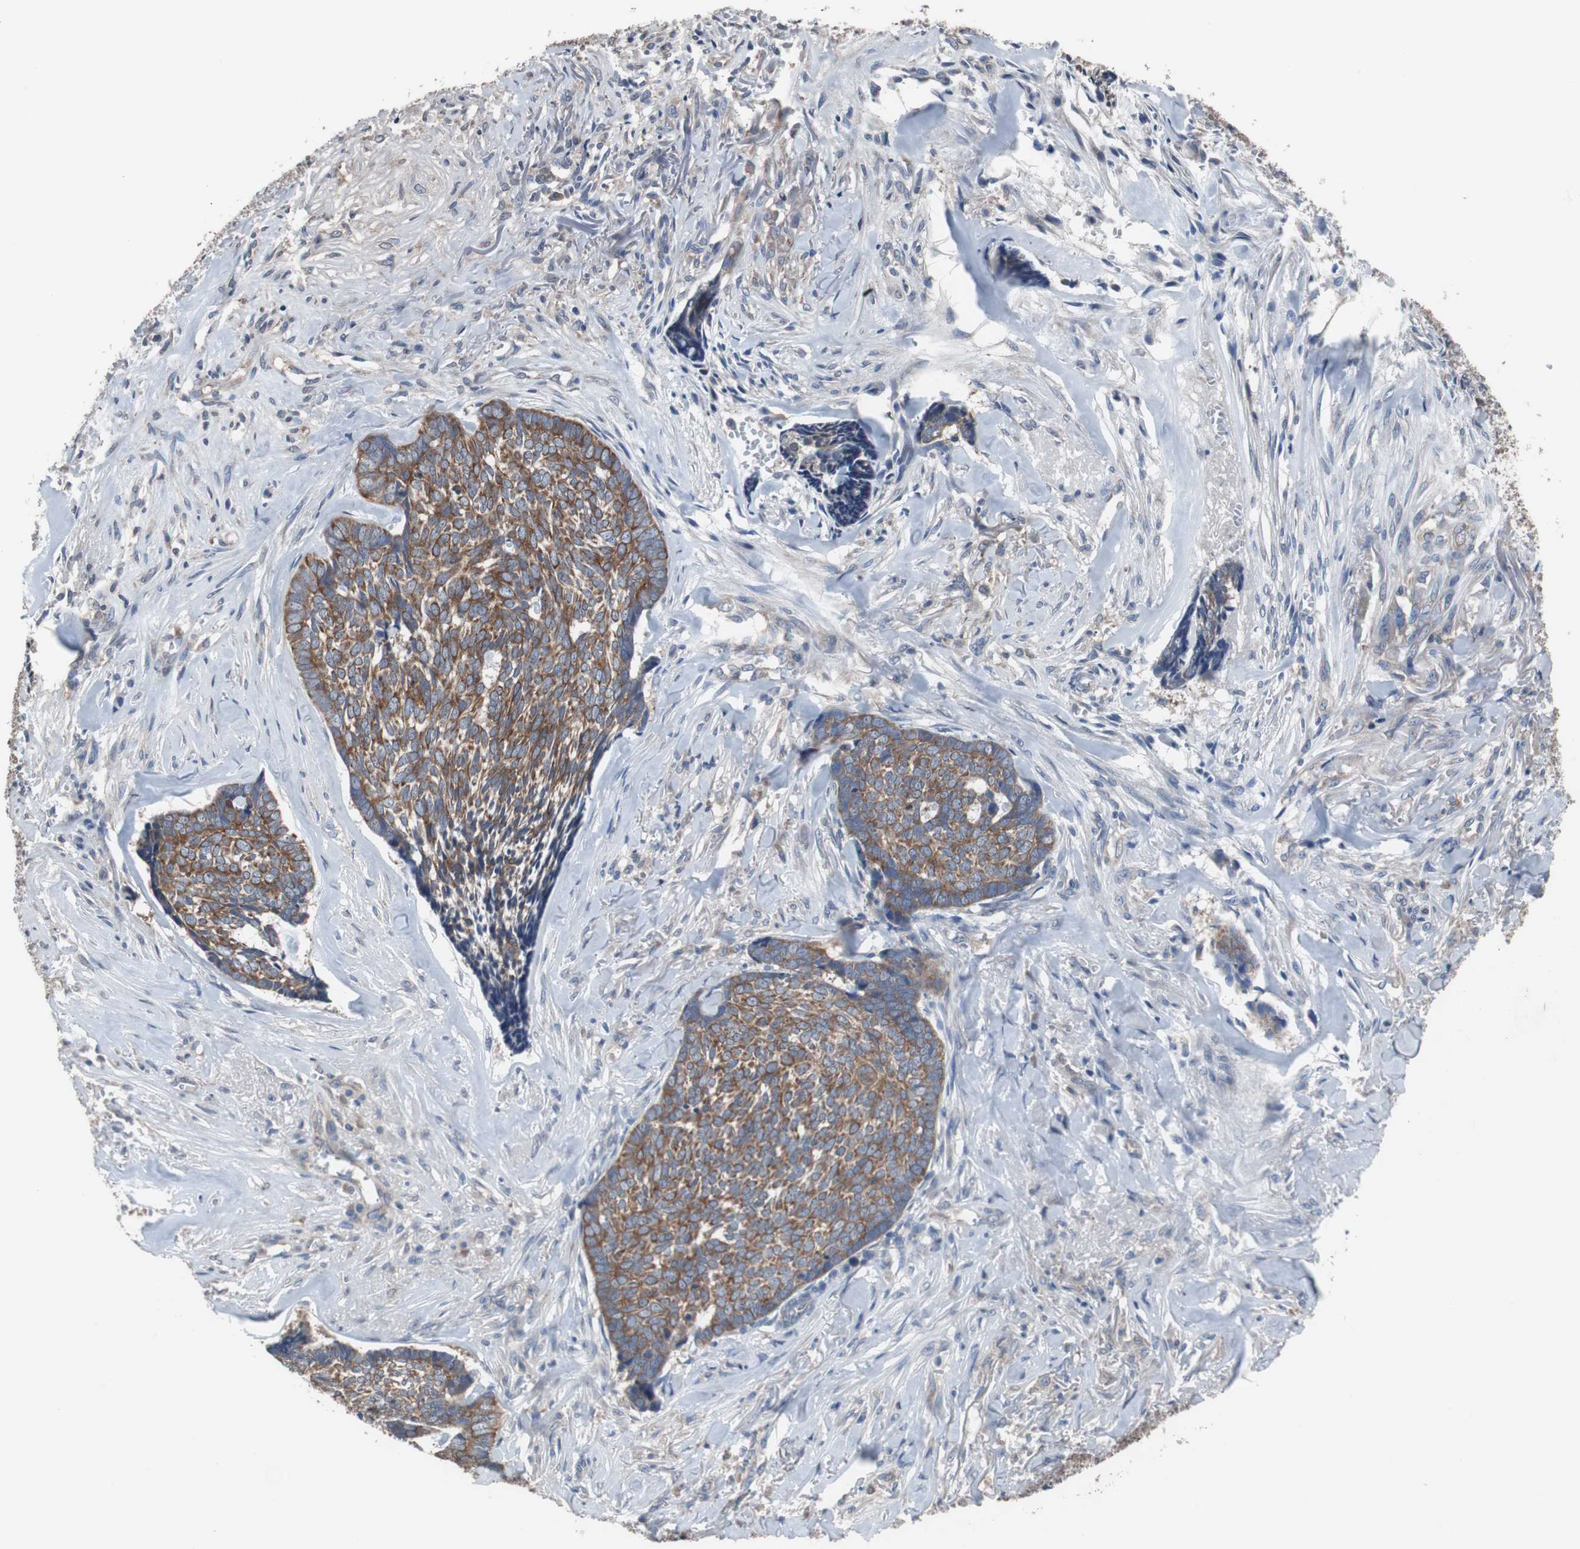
{"staining": {"intensity": "moderate", "quantity": ">75%", "location": "cytoplasmic/membranous"}, "tissue": "skin cancer", "cell_type": "Tumor cells", "image_type": "cancer", "snomed": [{"axis": "morphology", "description": "Basal cell carcinoma"}, {"axis": "topography", "description": "Skin"}], "caption": "A medium amount of moderate cytoplasmic/membranous staining is appreciated in about >75% of tumor cells in skin cancer (basal cell carcinoma) tissue. (IHC, brightfield microscopy, high magnification).", "gene": "USP10", "patient": {"sex": "male", "age": 84}}